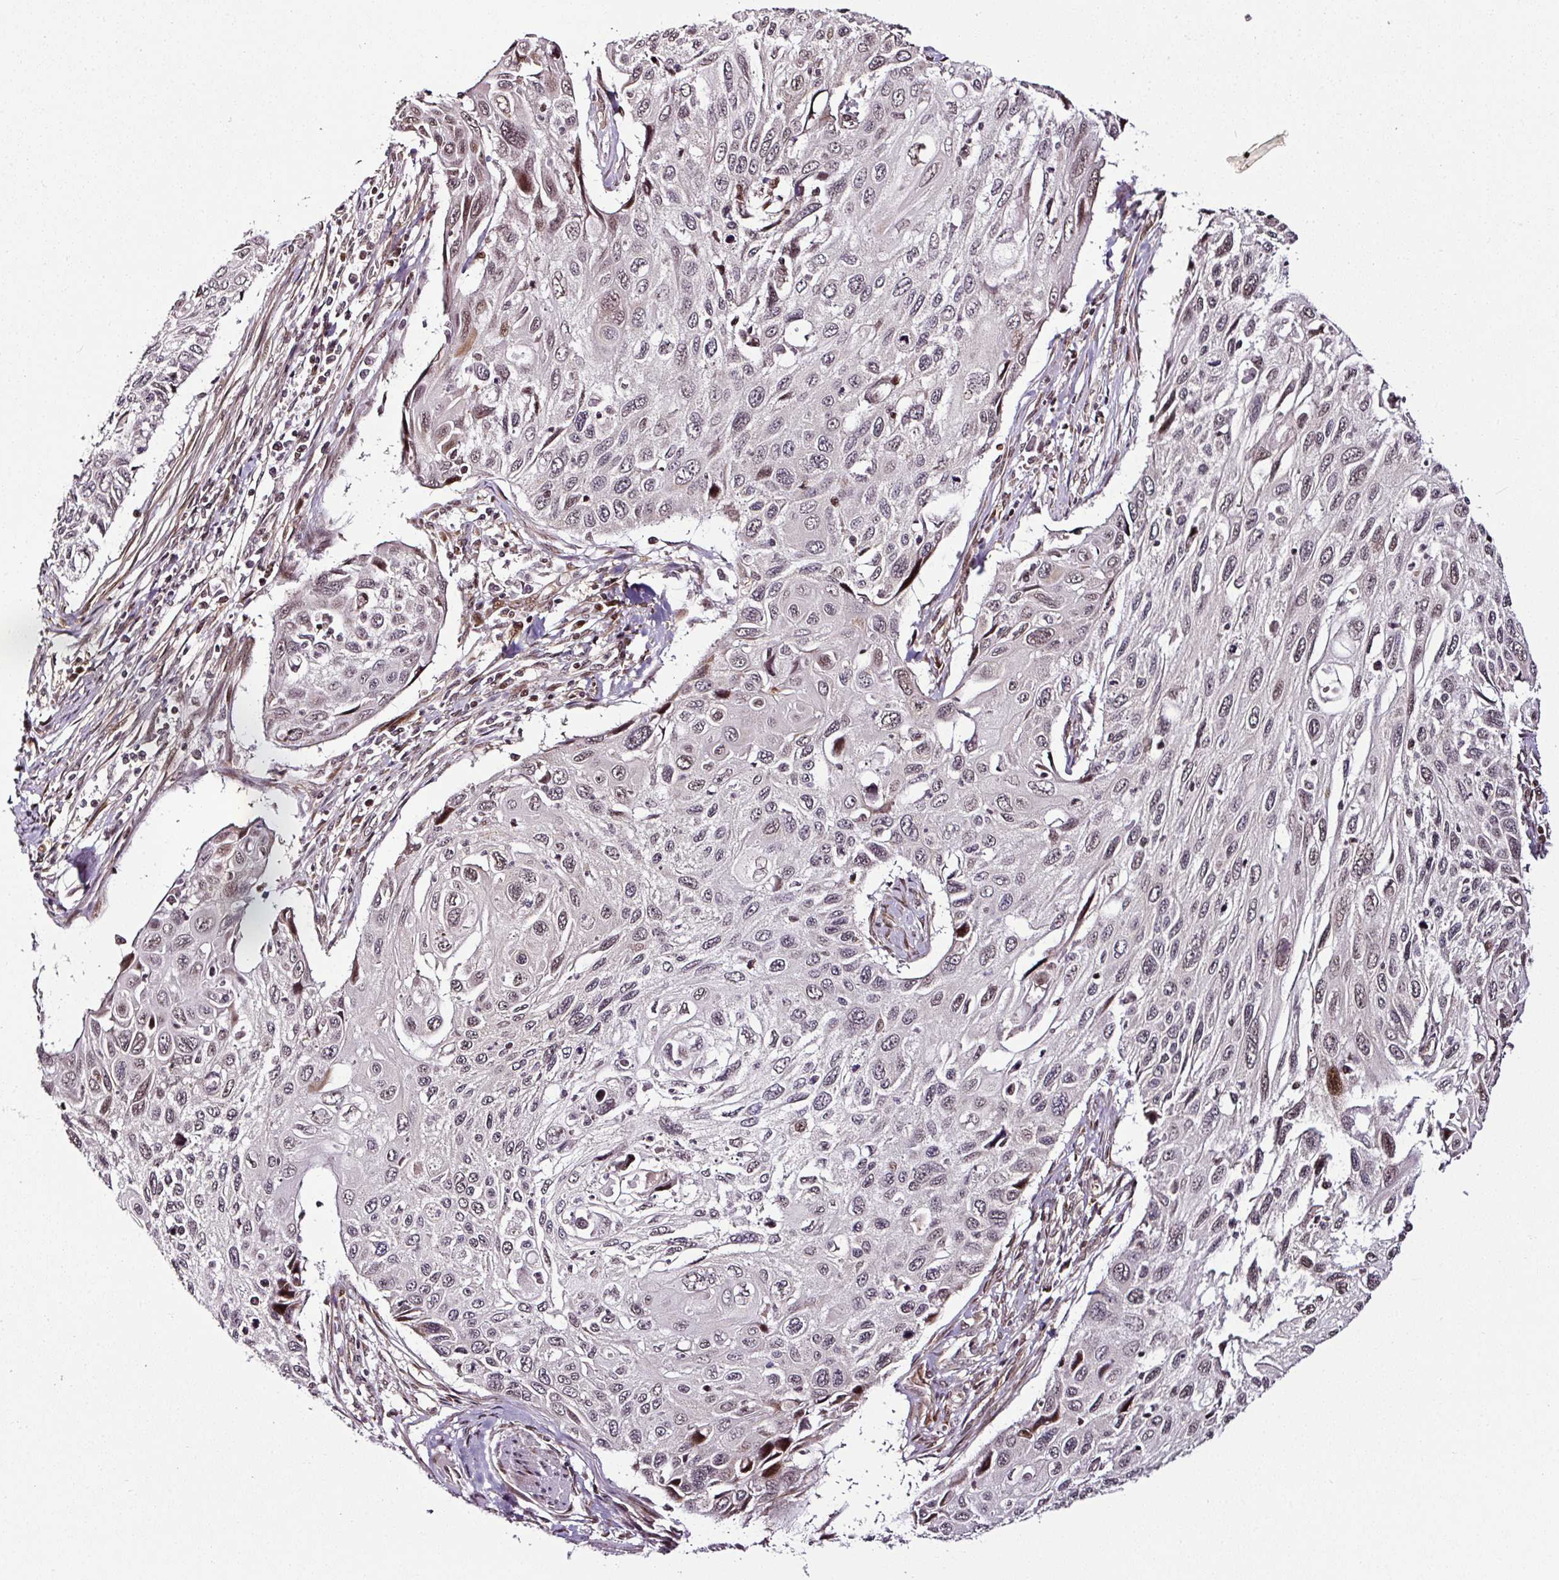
{"staining": {"intensity": "weak", "quantity": "25%-75%", "location": "nuclear"}, "tissue": "cervical cancer", "cell_type": "Tumor cells", "image_type": "cancer", "snomed": [{"axis": "morphology", "description": "Squamous cell carcinoma, NOS"}, {"axis": "topography", "description": "Cervix"}], "caption": "Protein positivity by immunohistochemistry (IHC) exhibits weak nuclear expression in about 25%-75% of tumor cells in cervical cancer (squamous cell carcinoma).", "gene": "COPRS", "patient": {"sex": "female", "age": 70}}